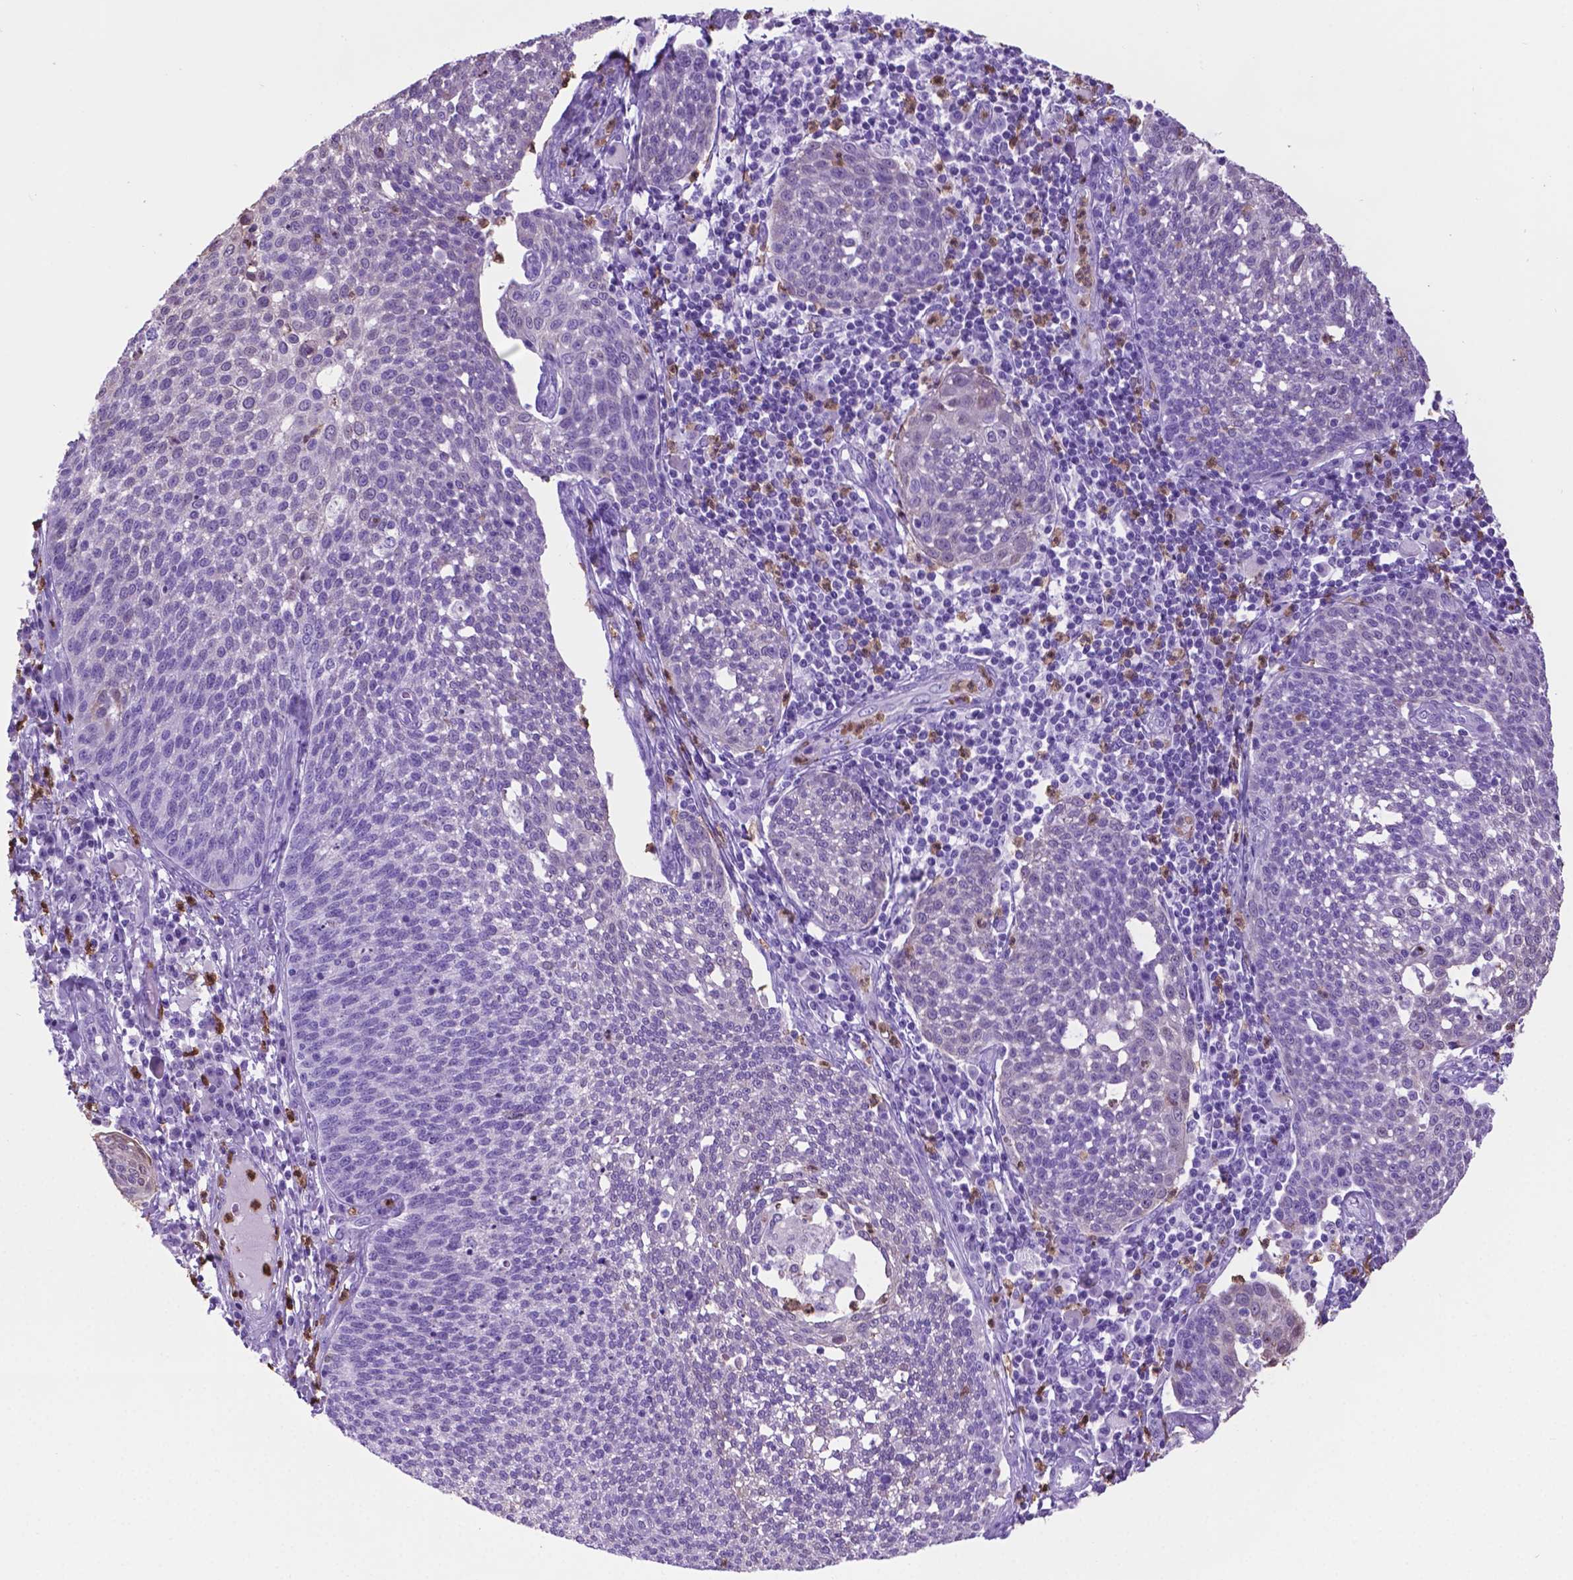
{"staining": {"intensity": "negative", "quantity": "none", "location": "none"}, "tissue": "cervical cancer", "cell_type": "Tumor cells", "image_type": "cancer", "snomed": [{"axis": "morphology", "description": "Squamous cell carcinoma, NOS"}, {"axis": "topography", "description": "Cervix"}], "caption": "Image shows no protein staining in tumor cells of cervical squamous cell carcinoma tissue.", "gene": "LZTR1", "patient": {"sex": "female", "age": 34}}